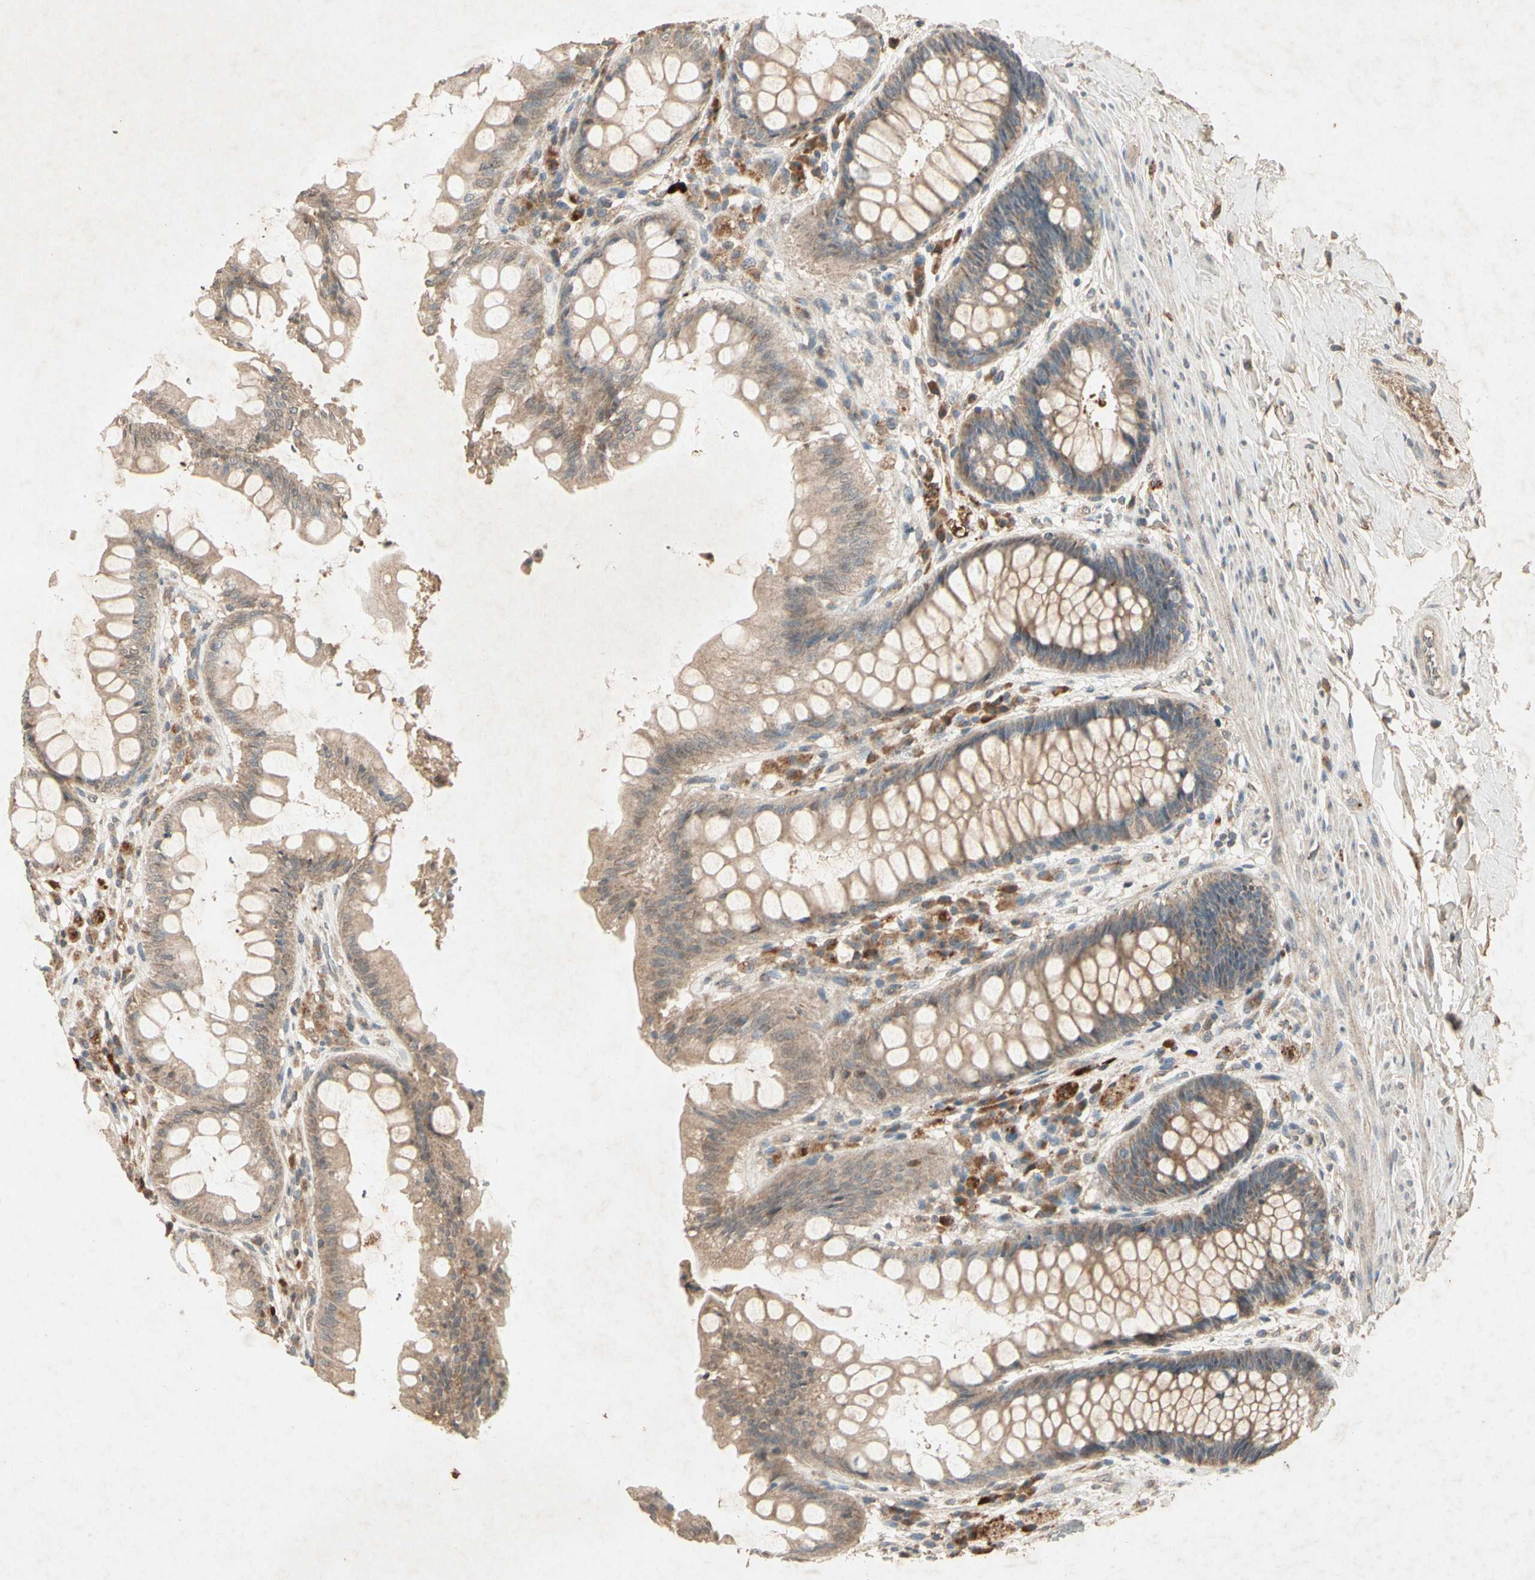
{"staining": {"intensity": "weak", "quantity": ">75%", "location": "cytoplasmic/membranous"}, "tissue": "rectum", "cell_type": "Glandular cells", "image_type": "normal", "snomed": [{"axis": "morphology", "description": "Normal tissue, NOS"}, {"axis": "topography", "description": "Rectum"}], "caption": "Unremarkable rectum exhibits weak cytoplasmic/membranous expression in about >75% of glandular cells The protein of interest is shown in brown color, while the nuclei are stained blue..", "gene": "GPLD1", "patient": {"sex": "female", "age": 46}}